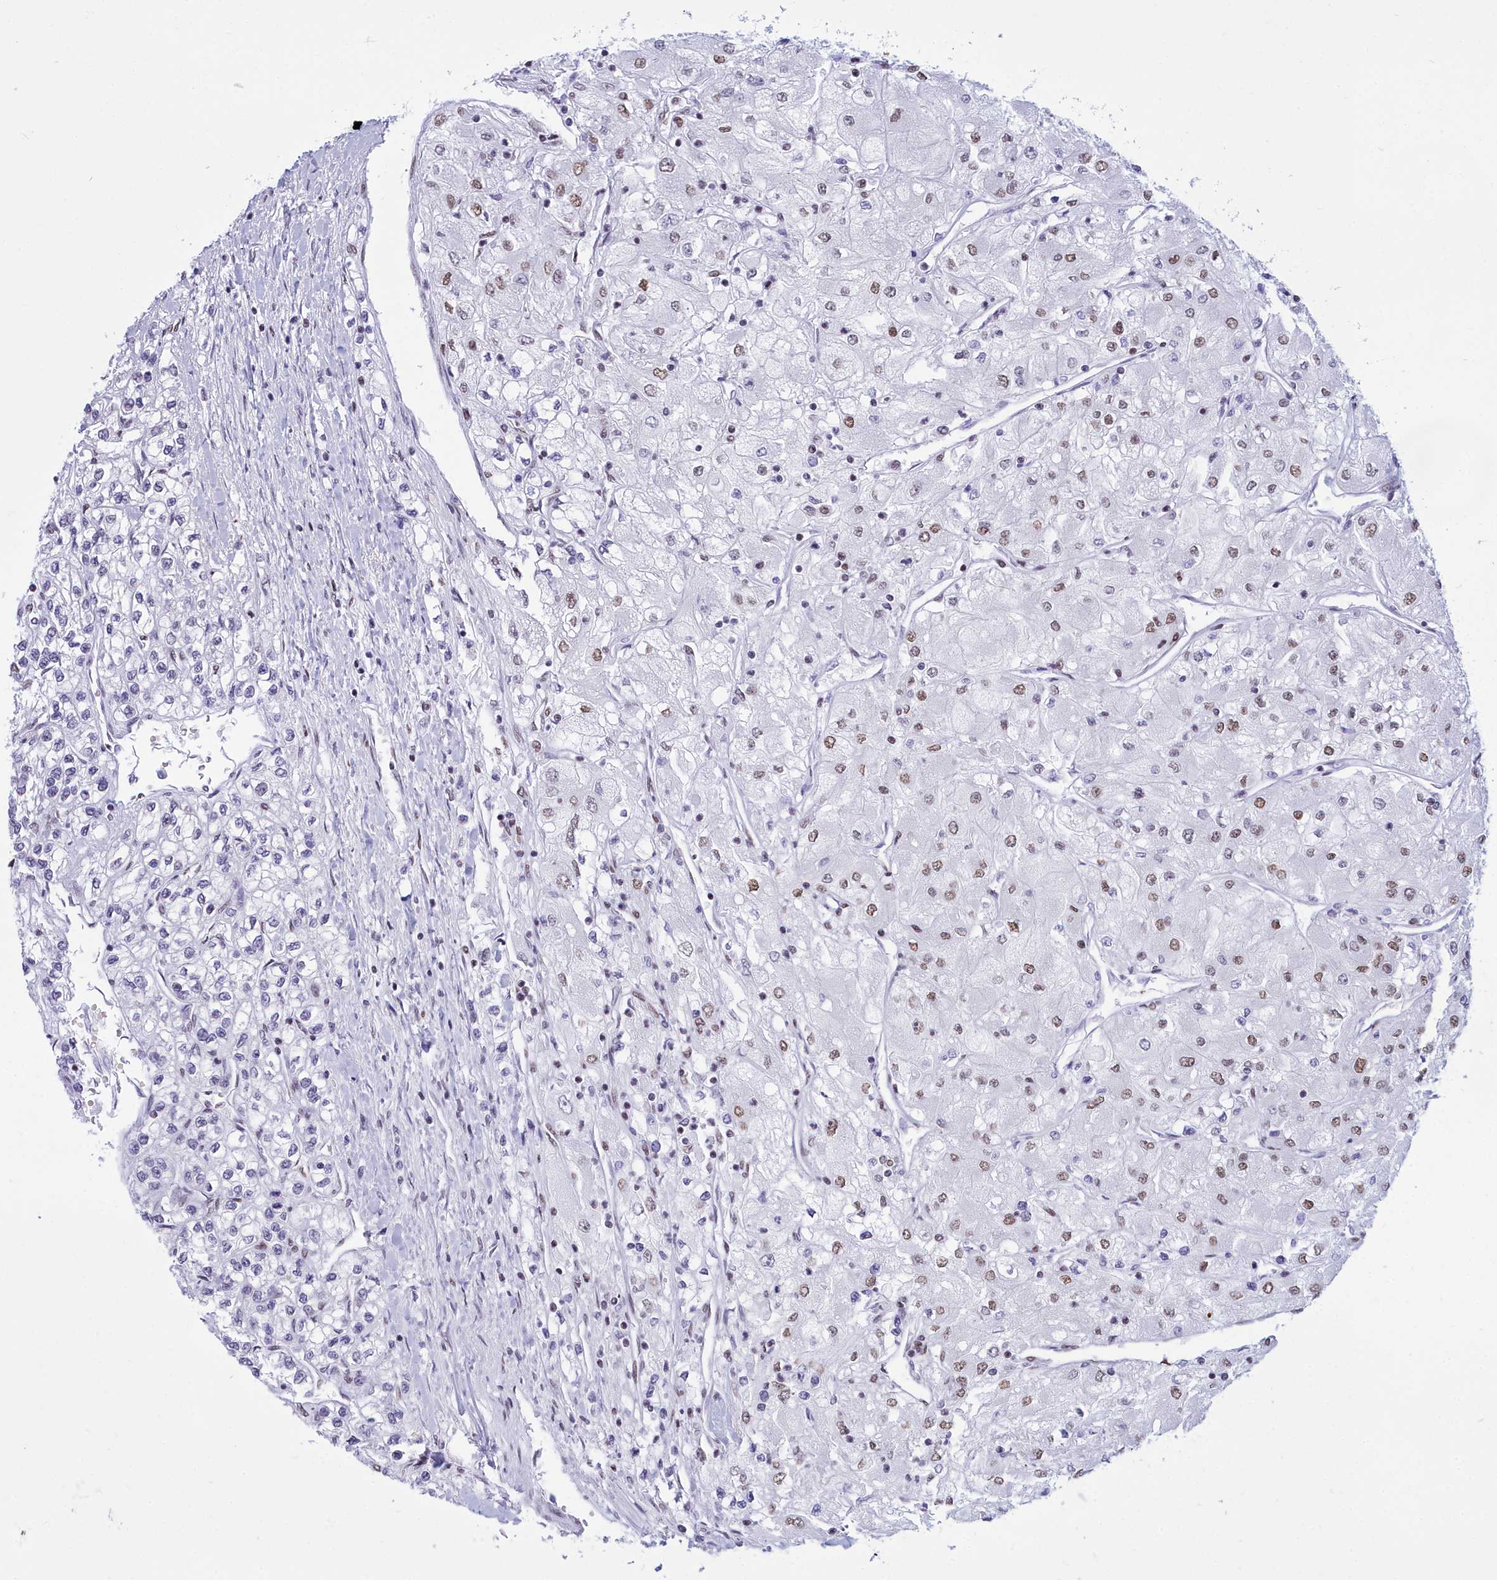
{"staining": {"intensity": "weak", "quantity": "25%-75%", "location": "nuclear"}, "tissue": "renal cancer", "cell_type": "Tumor cells", "image_type": "cancer", "snomed": [{"axis": "morphology", "description": "Adenocarcinoma, NOS"}, {"axis": "topography", "description": "Kidney"}], "caption": "Immunohistochemistry (IHC) micrograph of neoplastic tissue: human renal cancer (adenocarcinoma) stained using IHC displays low levels of weak protein expression localized specifically in the nuclear of tumor cells, appearing as a nuclear brown color.", "gene": "CDC26", "patient": {"sex": "male", "age": 80}}